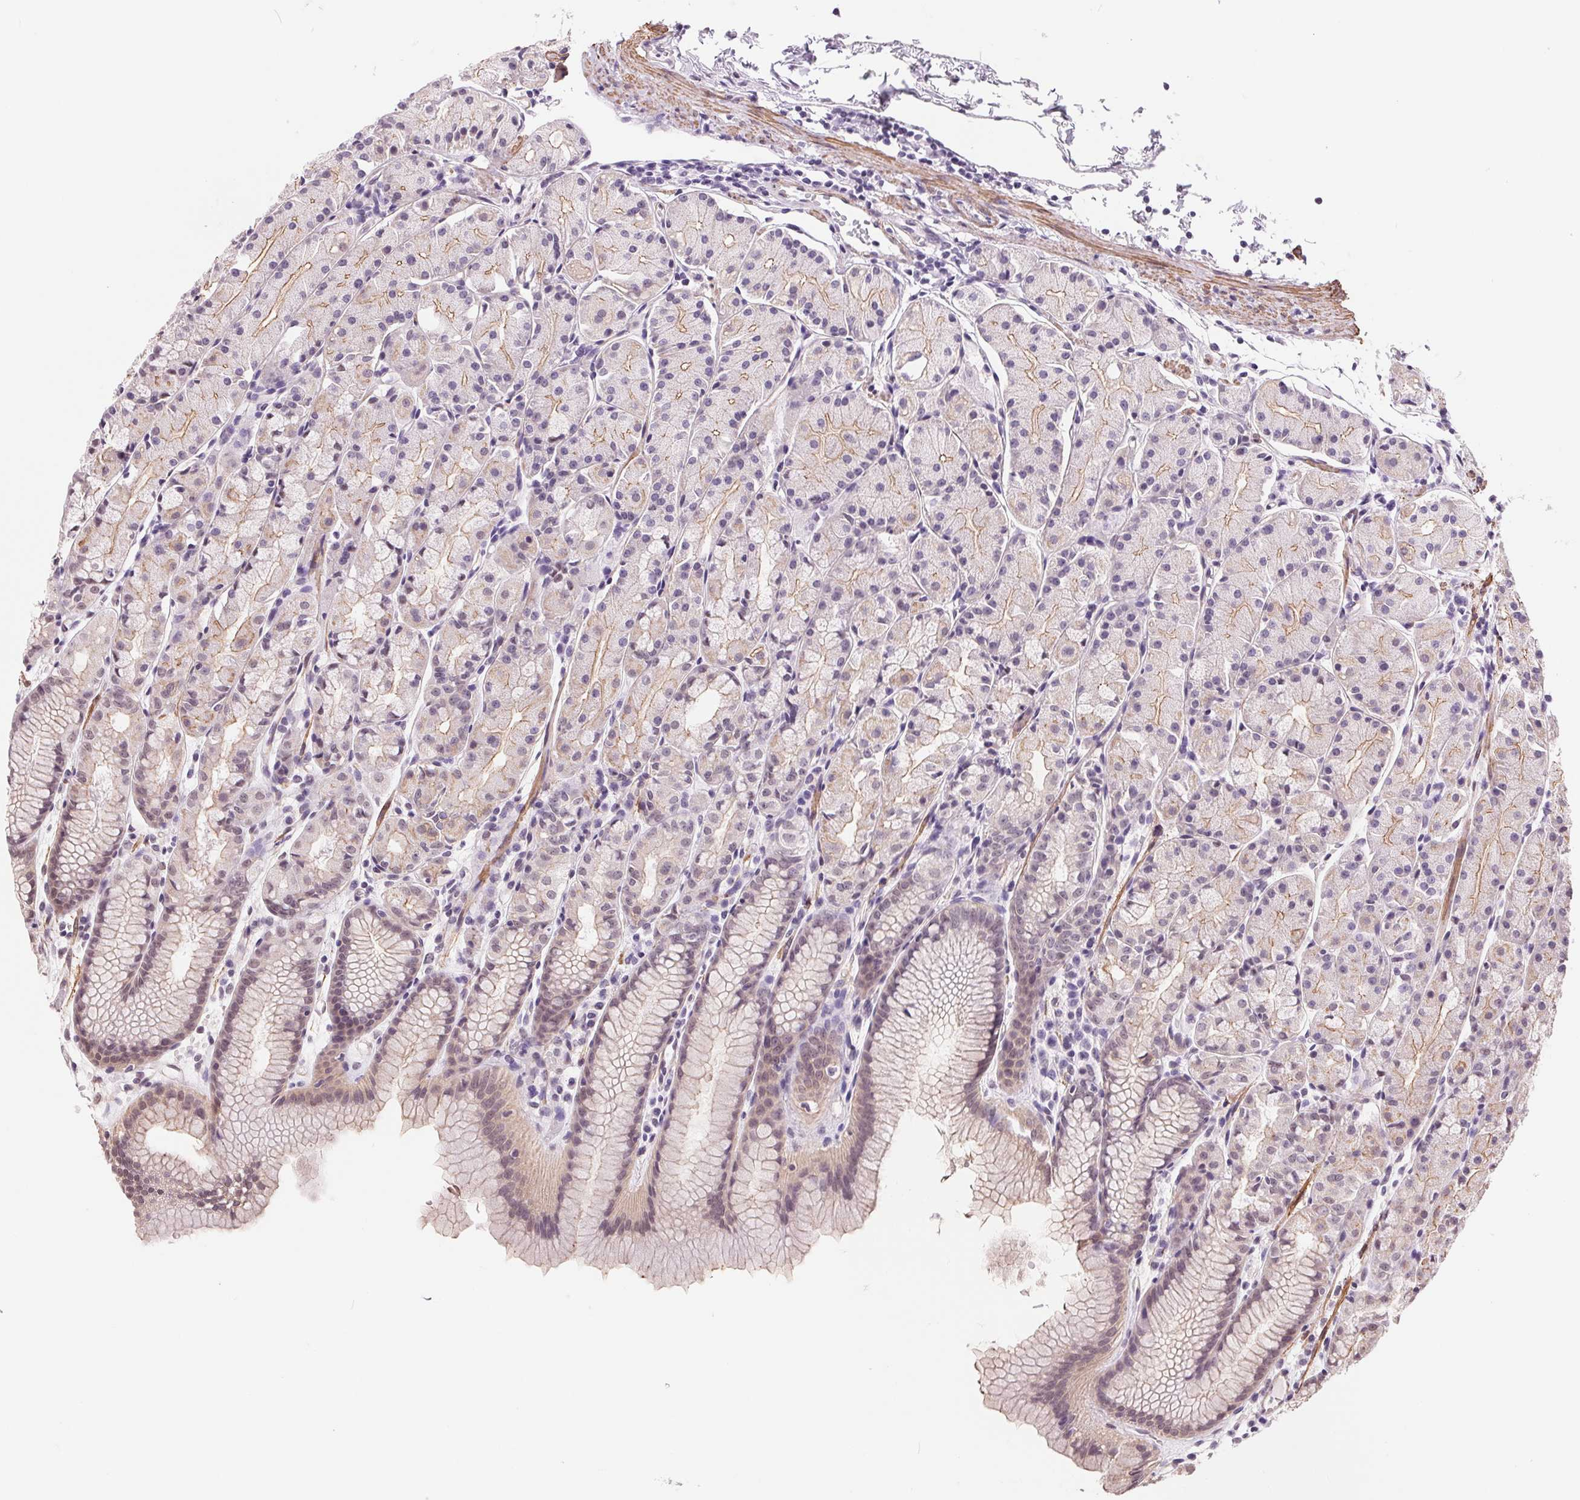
{"staining": {"intensity": "weak", "quantity": "25%-75%", "location": "cytoplasmic/membranous"}, "tissue": "stomach", "cell_type": "Glandular cells", "image_type": "normal", "snomed": [{"axis": "morphology", "description": "Normal tissue, NOS"}, {"axis": "topography", "description": "Stomach, upper"}], "caption": "A high-resolution image shows immunohistochemistry staining of unremarkable stomach, which demonstrates weak cytoplasmic/membranous positivity in approximately 25%-75% of glandular cells.", "gene": "BCAT1", "patient": {"sex": "male", "age": 47}}